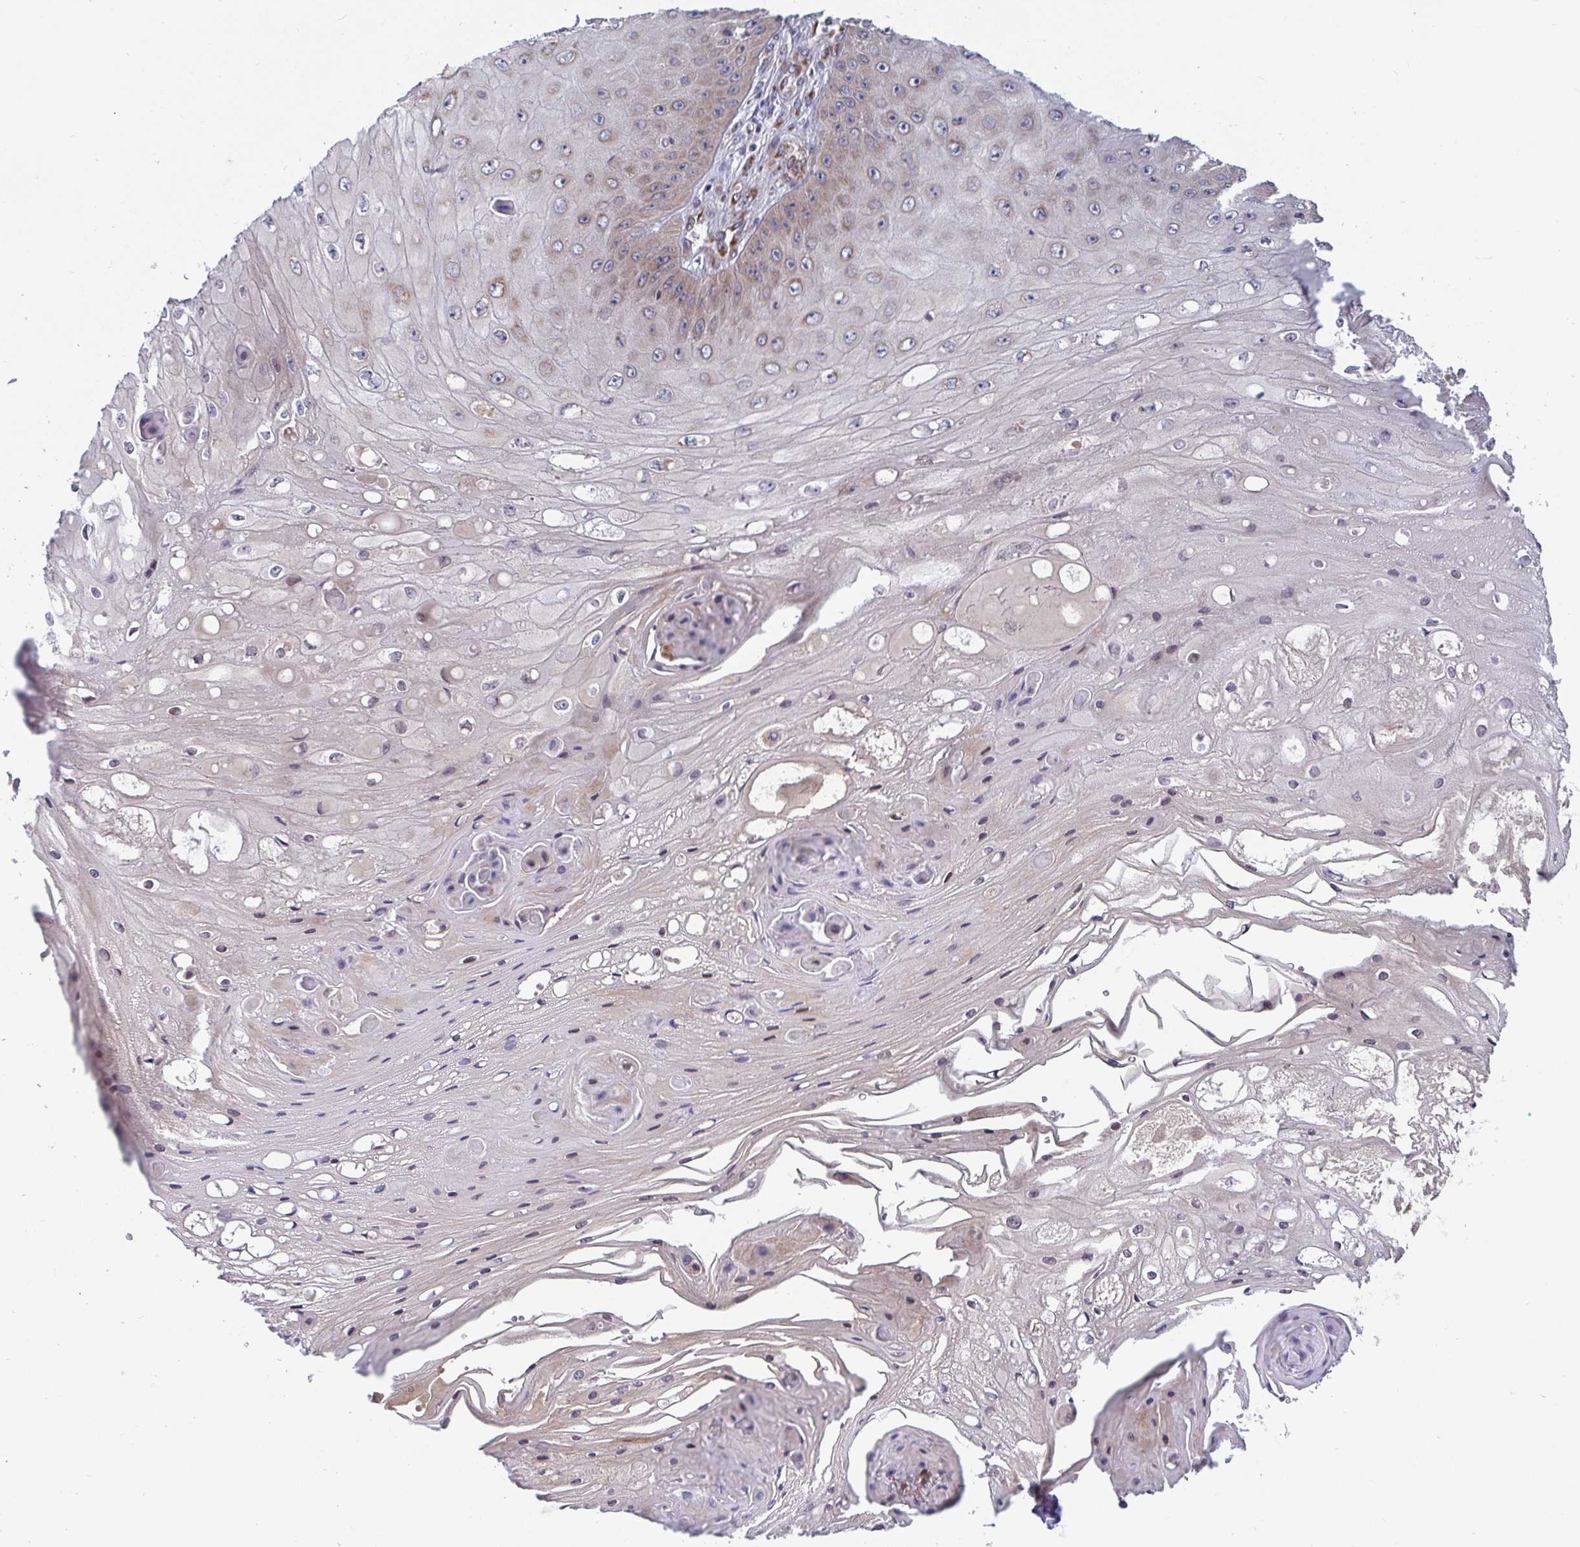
{"staining": {"intensity": "weak", "quantity": "25%-75%", "location": "cytoplasmic/membranous"}, "tissue": "skin cancer", "cell_type": "Tumor cells", "image_type": "cancer", "snomed": [{"axis": "morphology", "description": "Squamous cell carcinoma, NOS"}, {"axis": "topography", "description": "Skin"}], "caption": "An image showing weak cytoplasmic/membranous staining in approximately 25%-75% of tumor cells in squamous cell carcinoma (skin), as visualized by brown immunohistochemical staining.", "gene": "ATP5MJ", "patient": {"sex": "male", "age": 70}}